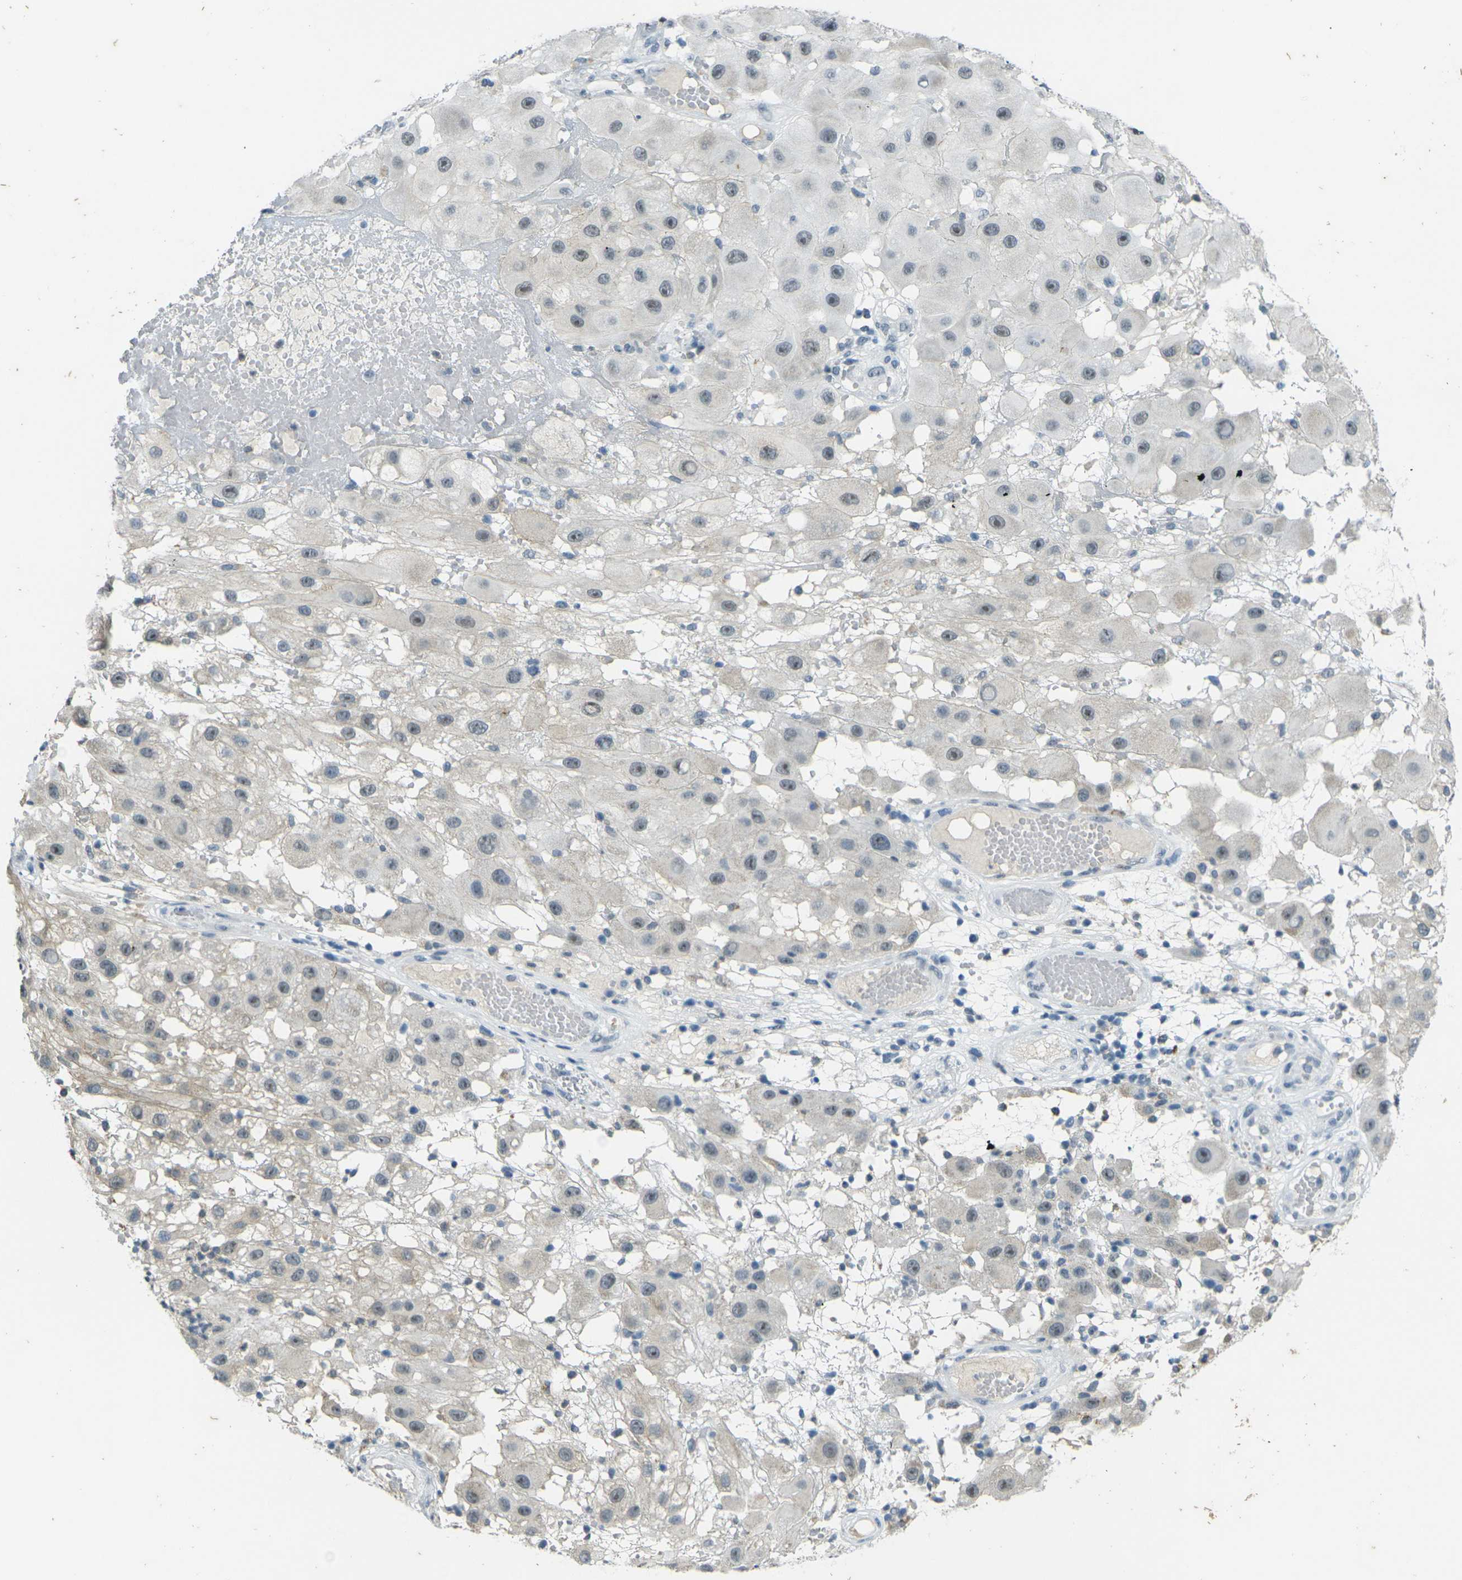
{"staining": {"intensity": "weak", "quantity": ">75%", "location": "cytoplasmic/membranous"}, "tissue": "melanoma", "cell_type": "Tumor cells", "image_type": "cancer", "snomed": [{"axis": "morphology", "description": "Malignant melanoma, NOS"}, {"axis": "topography", "description": "Skin"}], "caption": "The image shows staining of melanoma, revealing weak cytoplasmic/membranous protein expression (brown color) within tumor cells. Using DAB (3,3'-diaminobenzidine) (brown) and hematoxylin (blue) stains, captured at high magnification using brightfield microscopy.", "gene": "SPTBN2", "patient": {"sex": "female", "age": 81}}